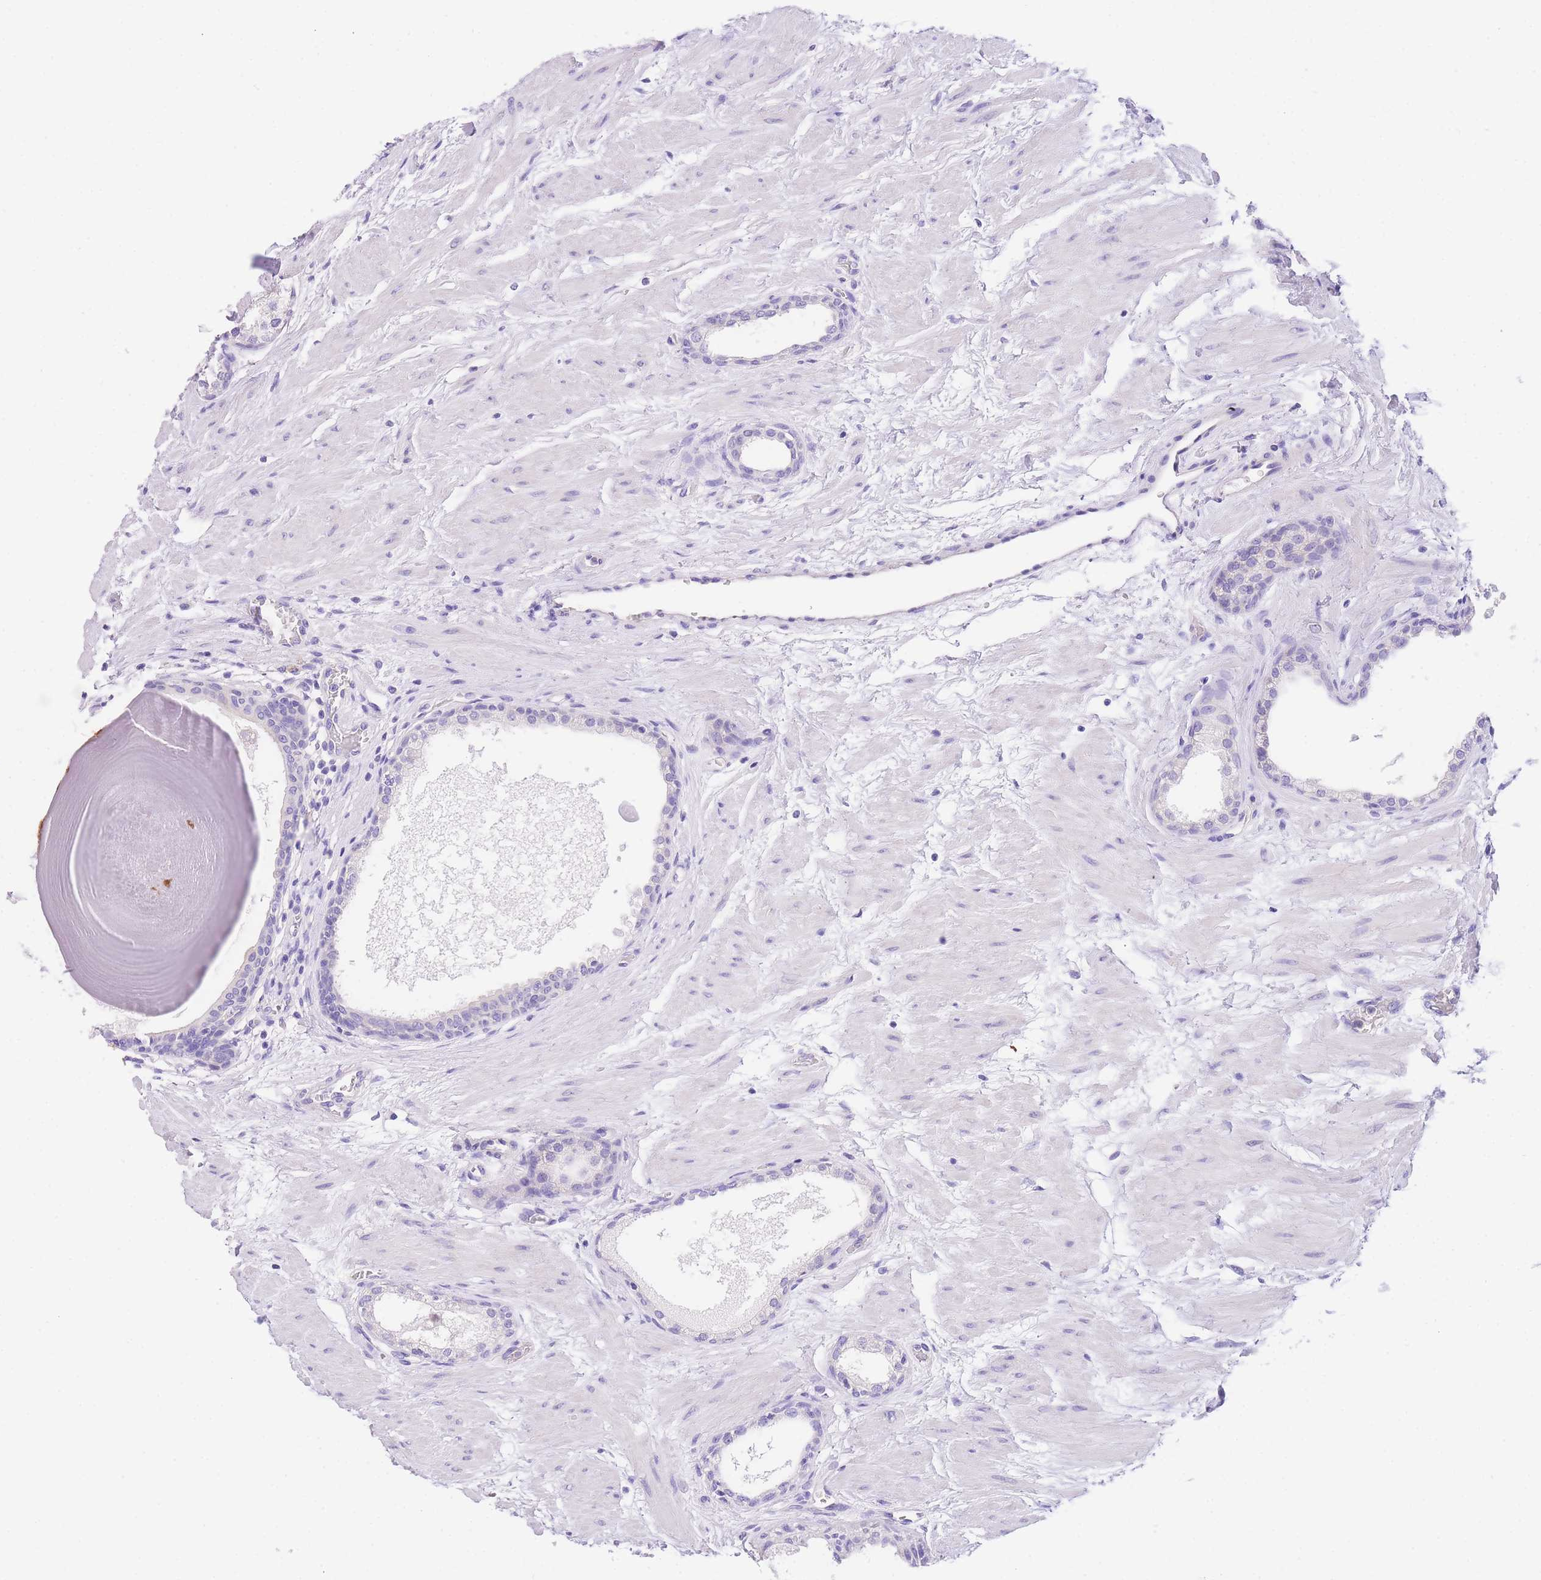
{"staining": {"intensity": "negative", "quantity": "none", "location": "none"}, "tissue": "prostate", "cell_type": "Glandular cells", "image_type": "normal", "snomed": [{"axis": "morphology", "description": "Normal tissue, NOS"}, {"axis": "topography", "description": "Prostate"}], "caption": "Immunohistochemistry histopathology image of unremarkable prostate: human prostate stained with DAB (3,3'-diaminobenzidine) reveals no significant protein positivity in glandular cells.", "gene": "EPN2", "patient": {"sex": "male", "age": 48}}